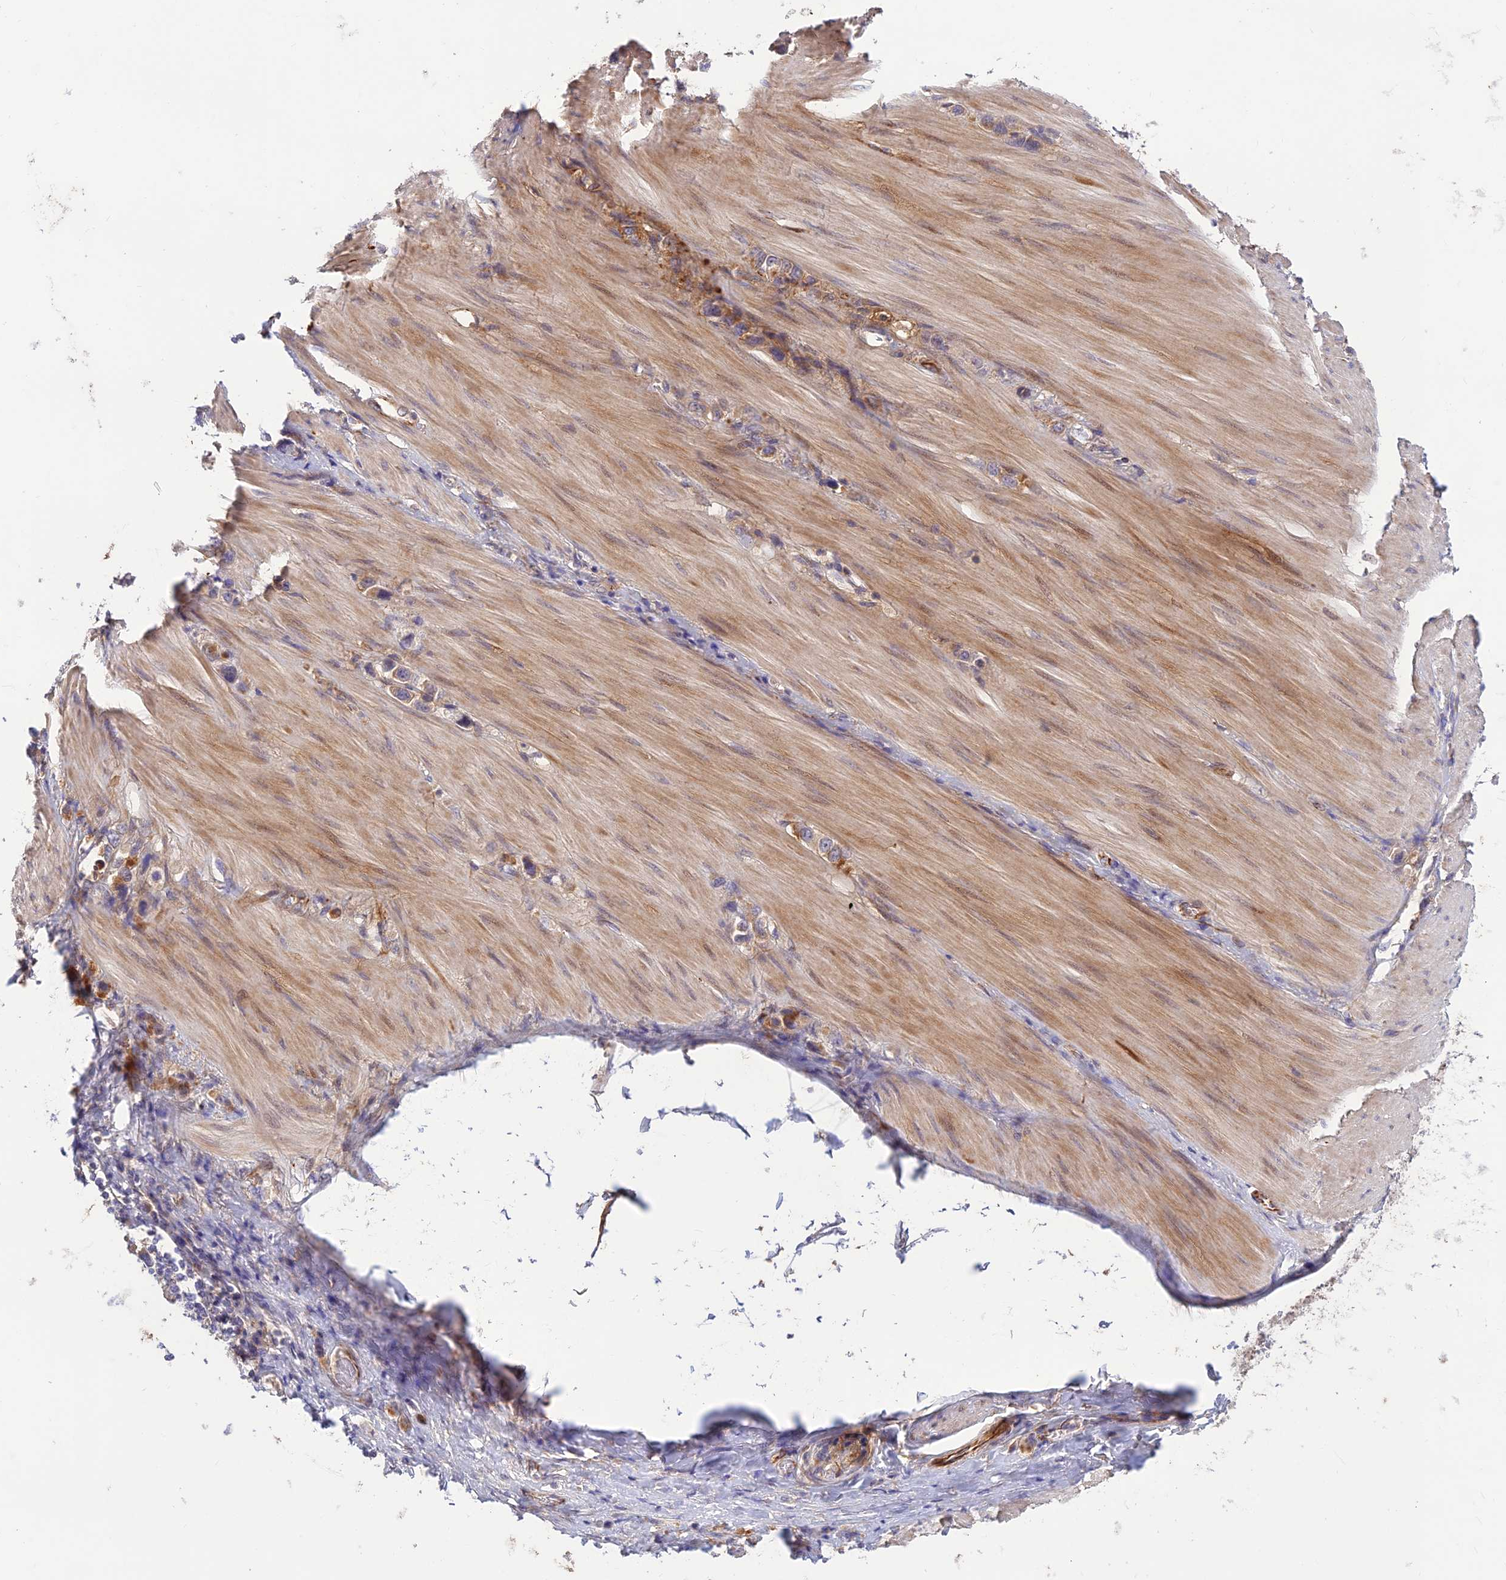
{"staining": {"intensity": "moderate", "quantity": "<25%", "location": "cytoplasmic/membranous"}, "tissue": "stomach cancer", "cell_type": "Tumor cells", "image_type": "cancer", "snomed": [{"axis": "morphology", "description": "Adenocarcinoma, NOS"}, {"axis": "topography", "description": "Stomach"}], "caption": "An image of human stomach adenocarcinoma stained for a protein displays moderate cytoplasmic/membranous brown staining in tumor cells. The protein is shown in brown color, while the nuclei are stained blue.", "gene": "ST8SIA5", "patient": {"sex": "female", "age": 65}}